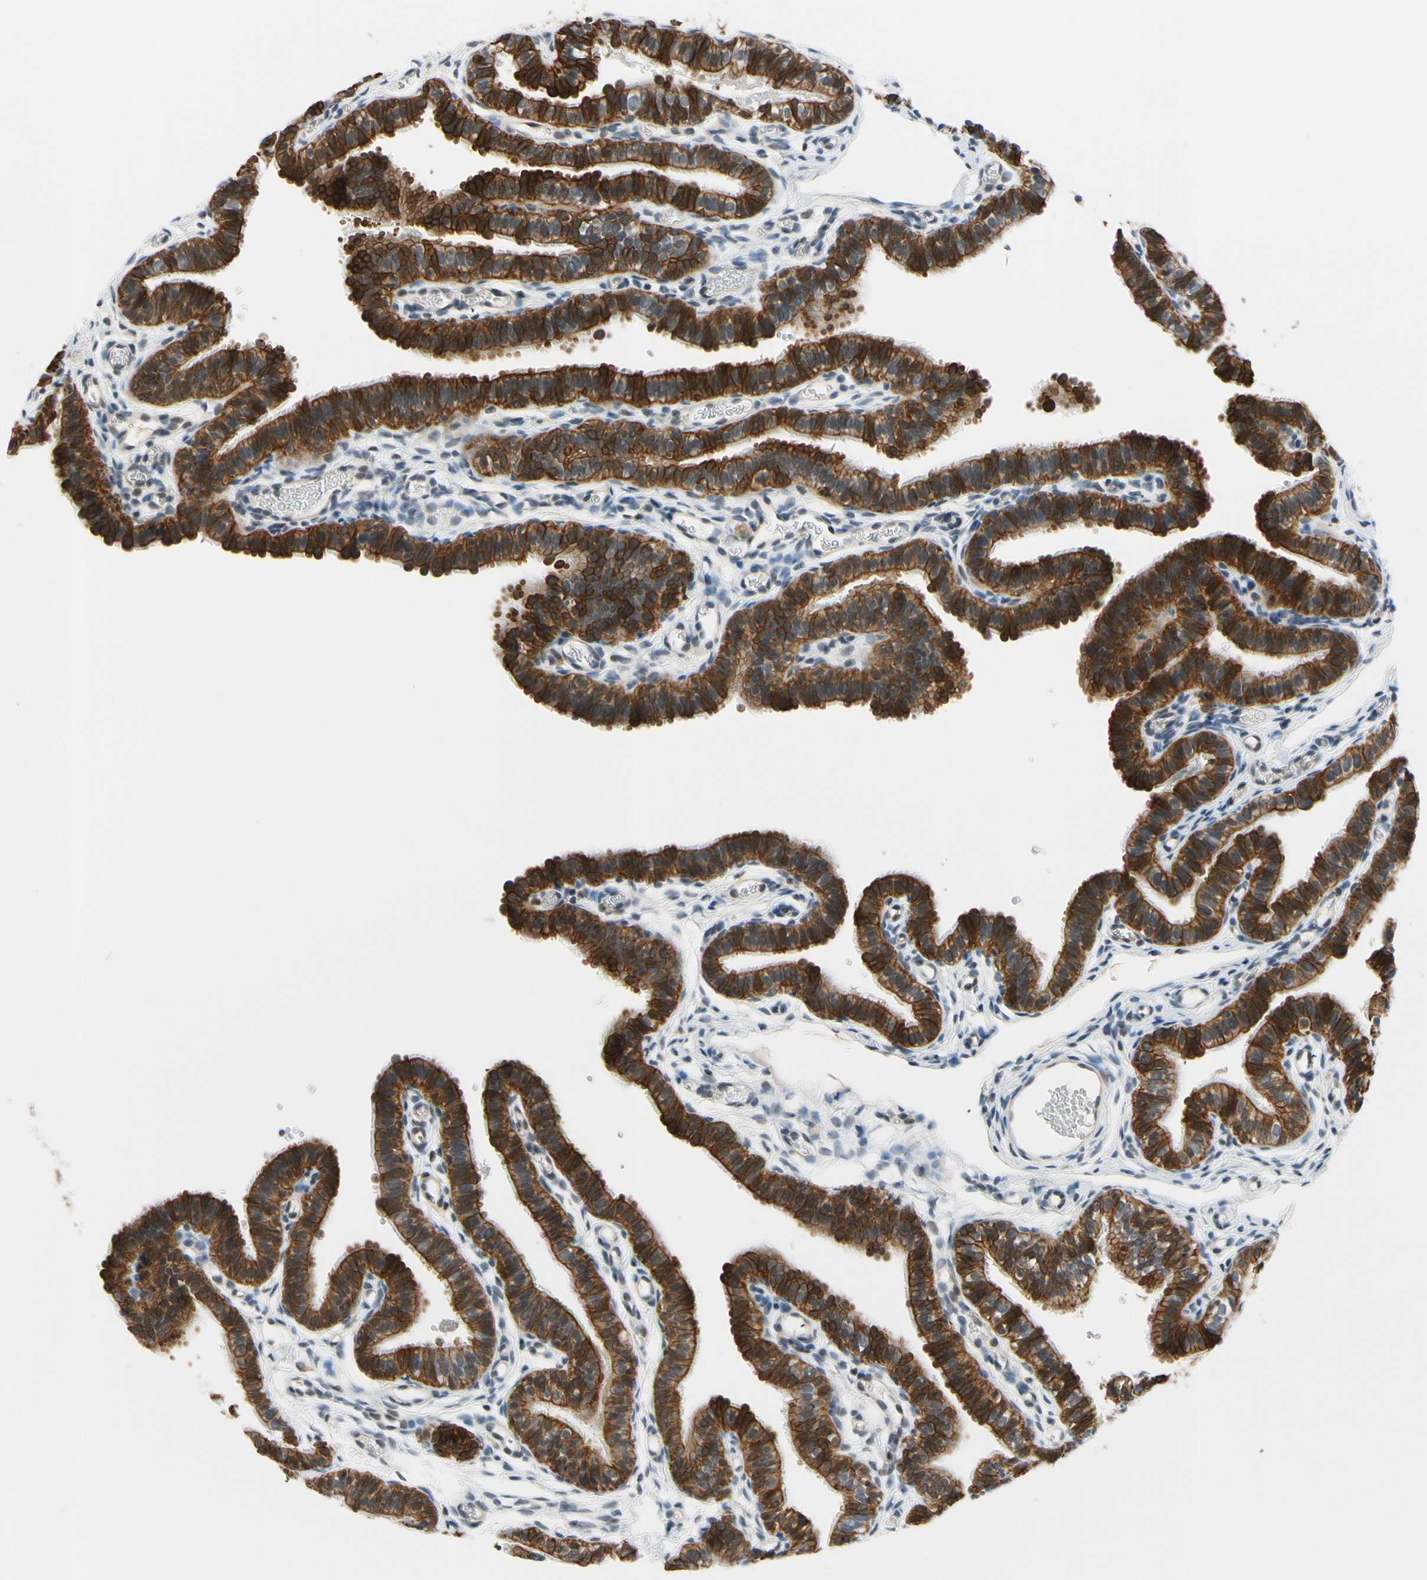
{"staining": {"intensity": "strong", "quantity": ">75%", "location": "cytoplasmic/membranous"}, "tissue": "fallopian tube", "cell_type": "Glandular cells", "image_type": "normal", "snomed": [{"axis": "morphology", "description": "Normal tissue, NOS"}, {"axis": "topography", "description": "Fallopian tube"}, {"axis": "topography", "description": "Placenta"}], "caption": "Immunohistochemistry (IHC) histopathology image of unremarkable fallopian tube: fallopian tube stained using IHC reveals high levels of strong protein expression localized specifically in the cytoplasmic/membranous of glandular cells, appearing as a cytoplasmic/membranous brown color.", "gene": "TAF12", "patient": {"sex": "female", "age": 34}}